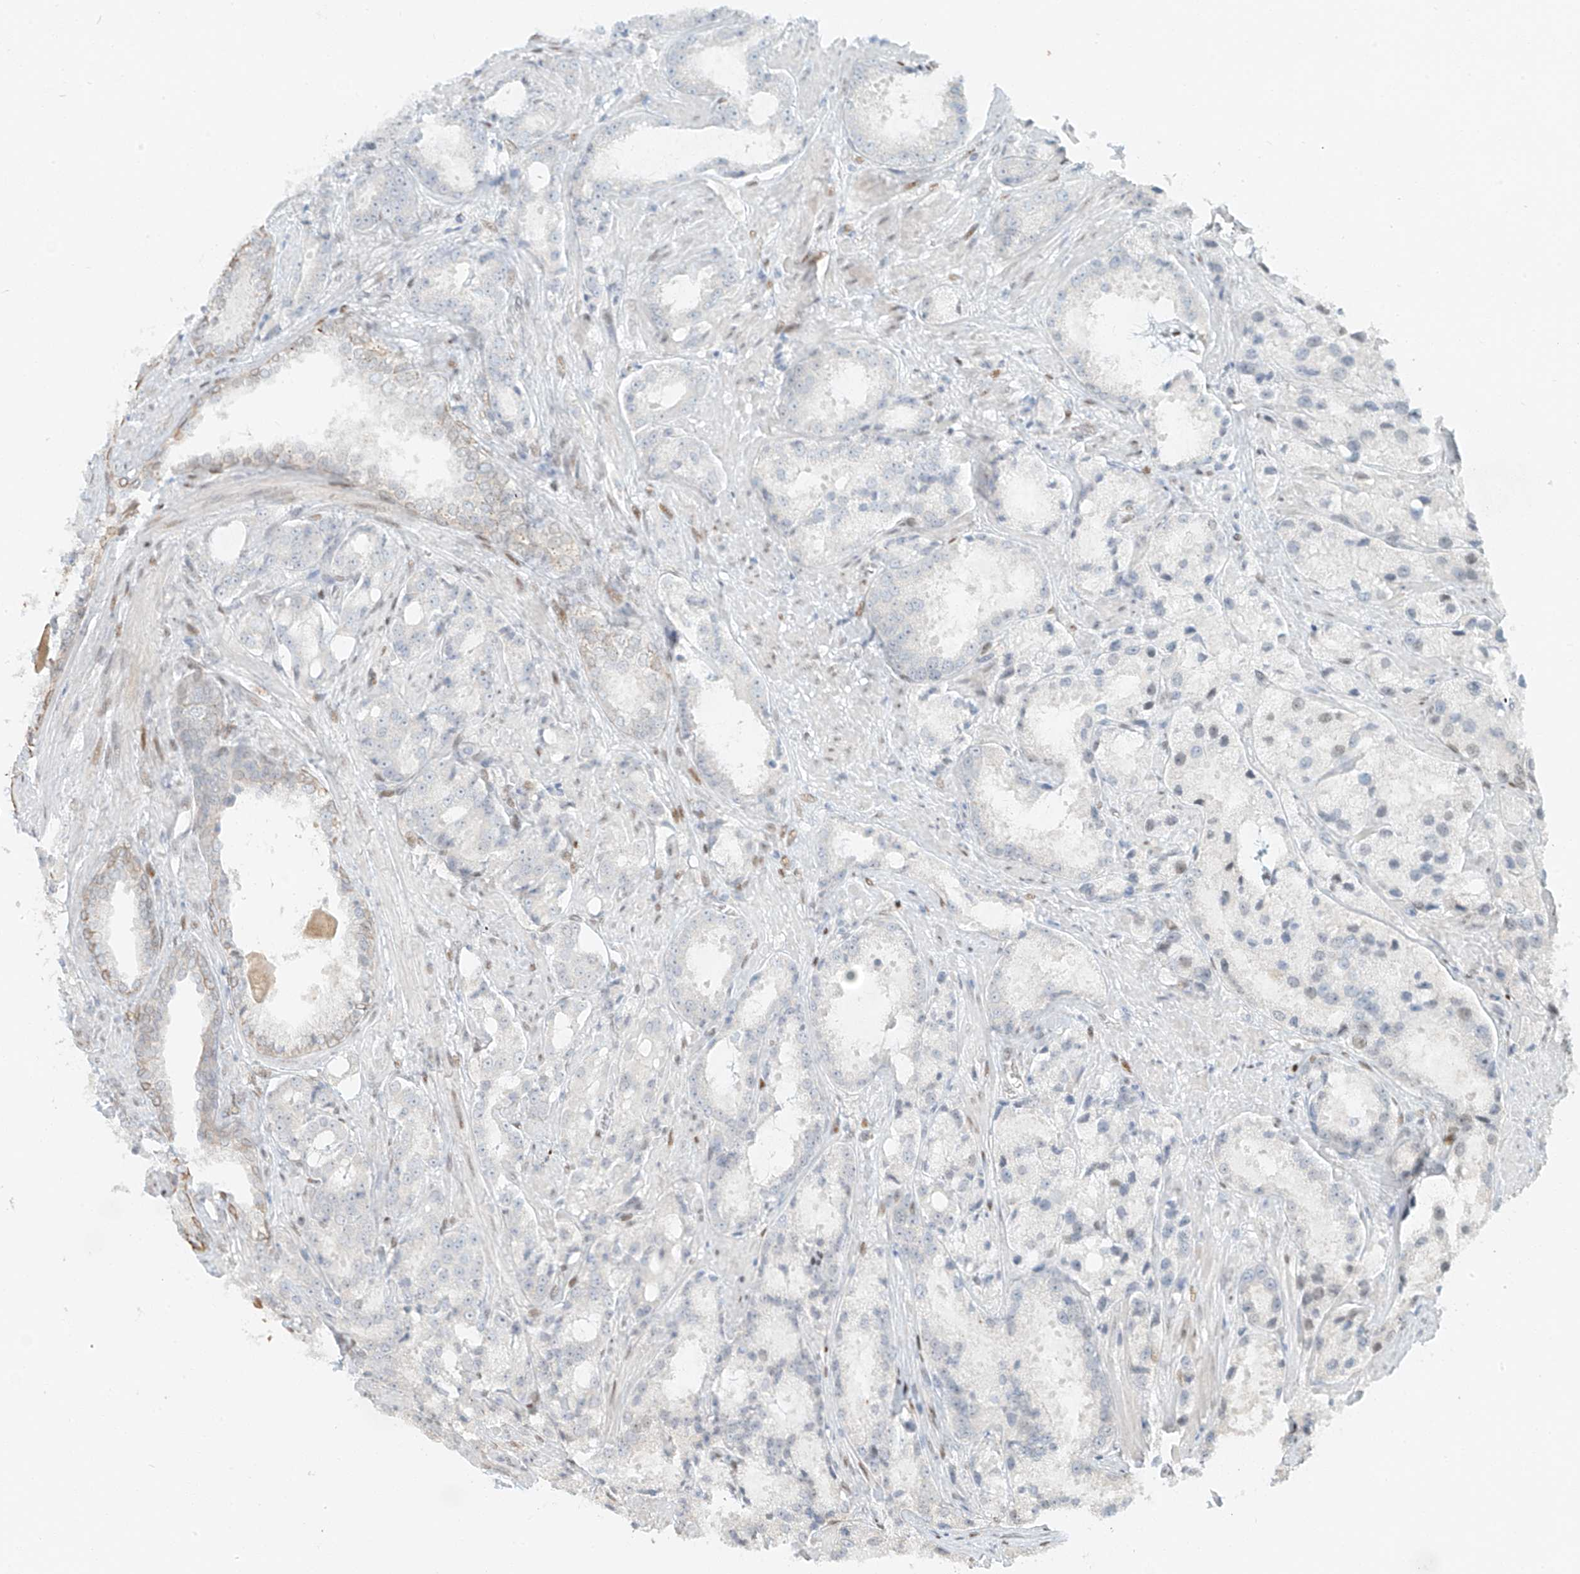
{"staining": {"intensity": "negative", "quantity": "none", "location": "none"}, "tissue": "prostate cancer", "cell_type": "Tumor cells", "image_type": "cancer", "snomed": [{"axis": "morphology", "description": "Adenocarcinoma, High grade"}, {"axis": "topography", "description": "Prostate"}], "caption": "The image shows no significant positivity in tumor cells of high-grade adenocarcinoma (prostate).", "gene": "ZNF774", "patient": {"sex": "male", "age": 66}}